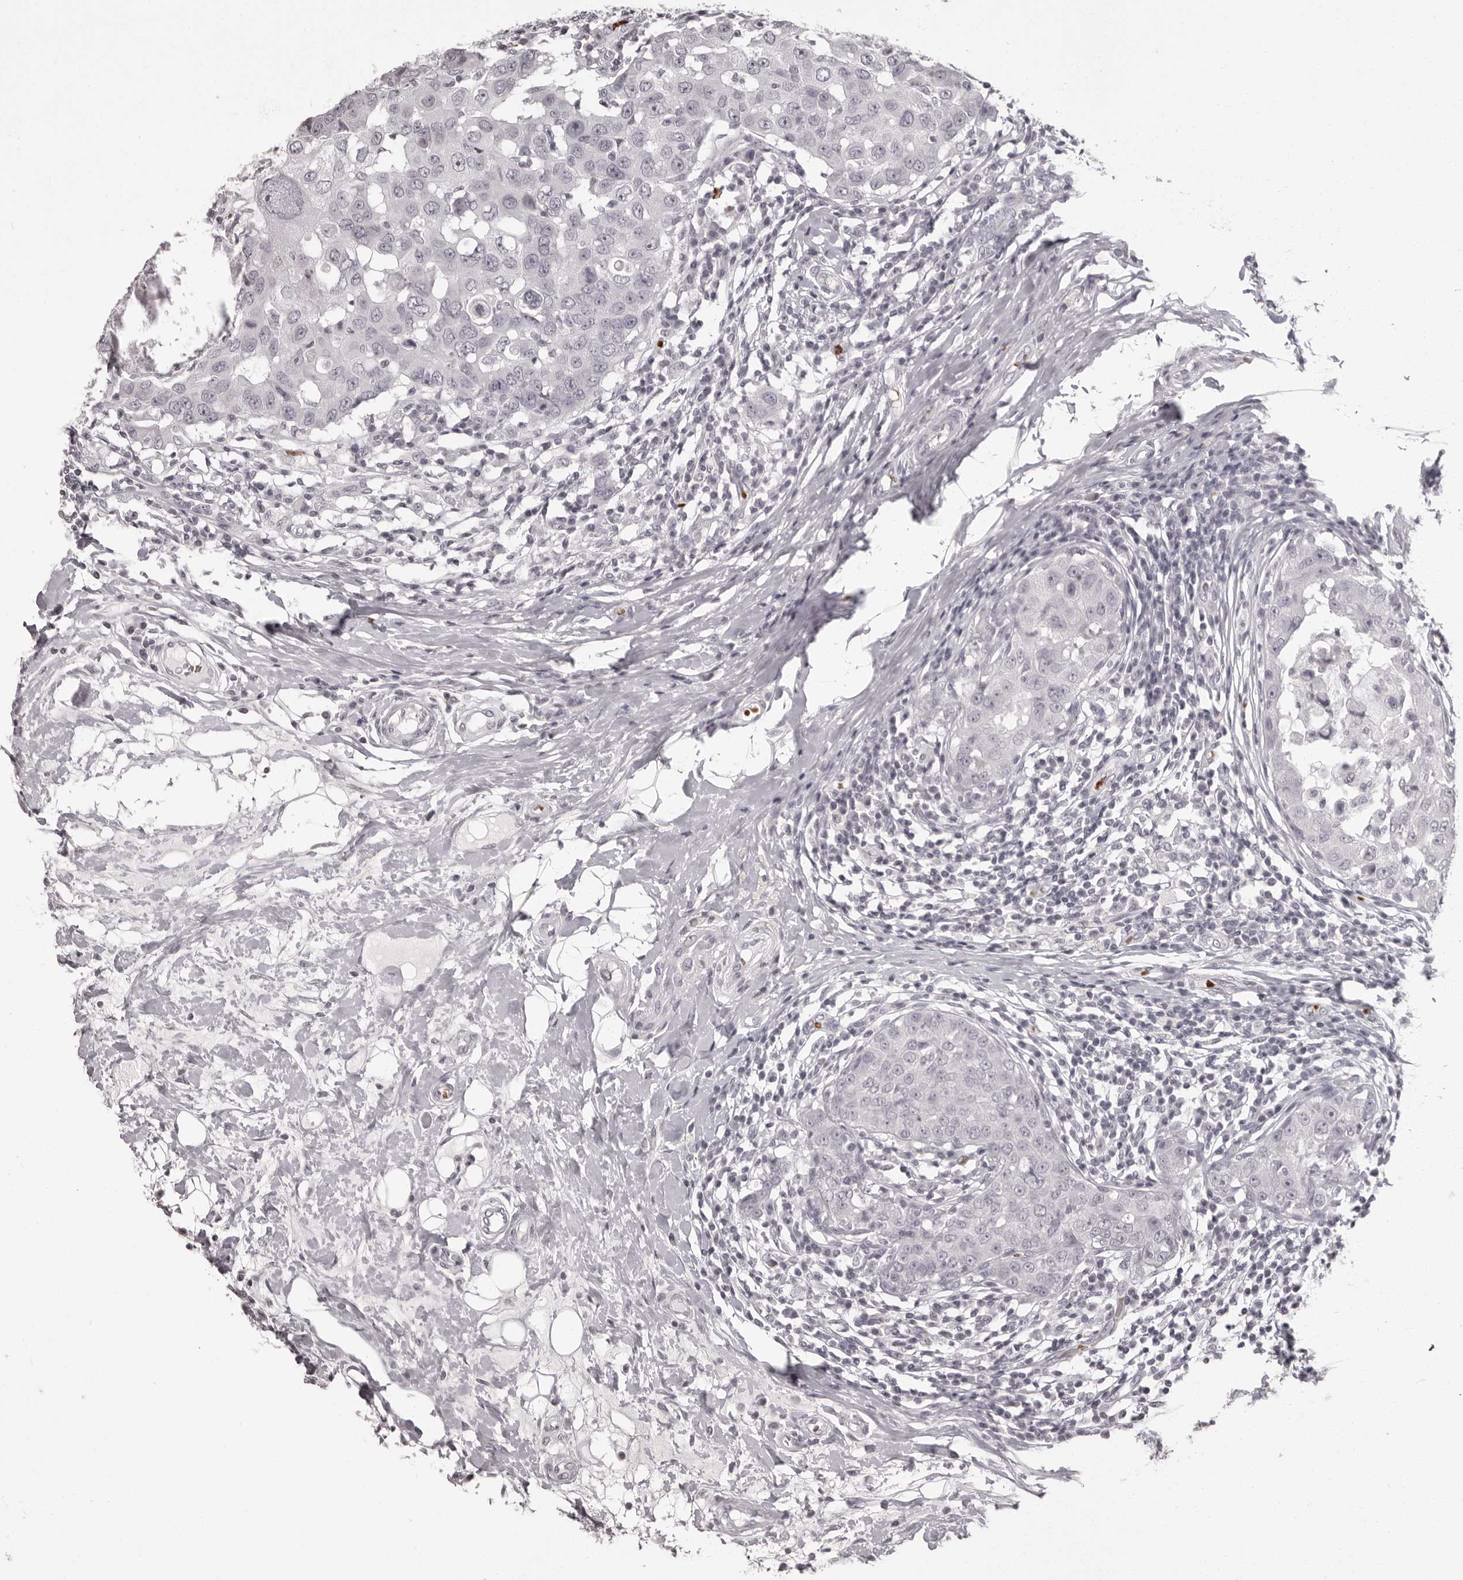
{"staining": {"intensity": "negative", "quantity": "none", "location": "none"}, "tissue": "breast cancer", "cell_type": "Tumor cells", "image_type": "cancer", "snomed": [{"axis": "morphology", "description": "Duct carcinoma"}, {"axis": "topography", "description": "Breast"}], "caption": "An image of human intraductal carcinoma (breast) is negative for staining in tumor cells.", "gene": "C8orf74", "patient": {"sex": "female", "age": 27}}